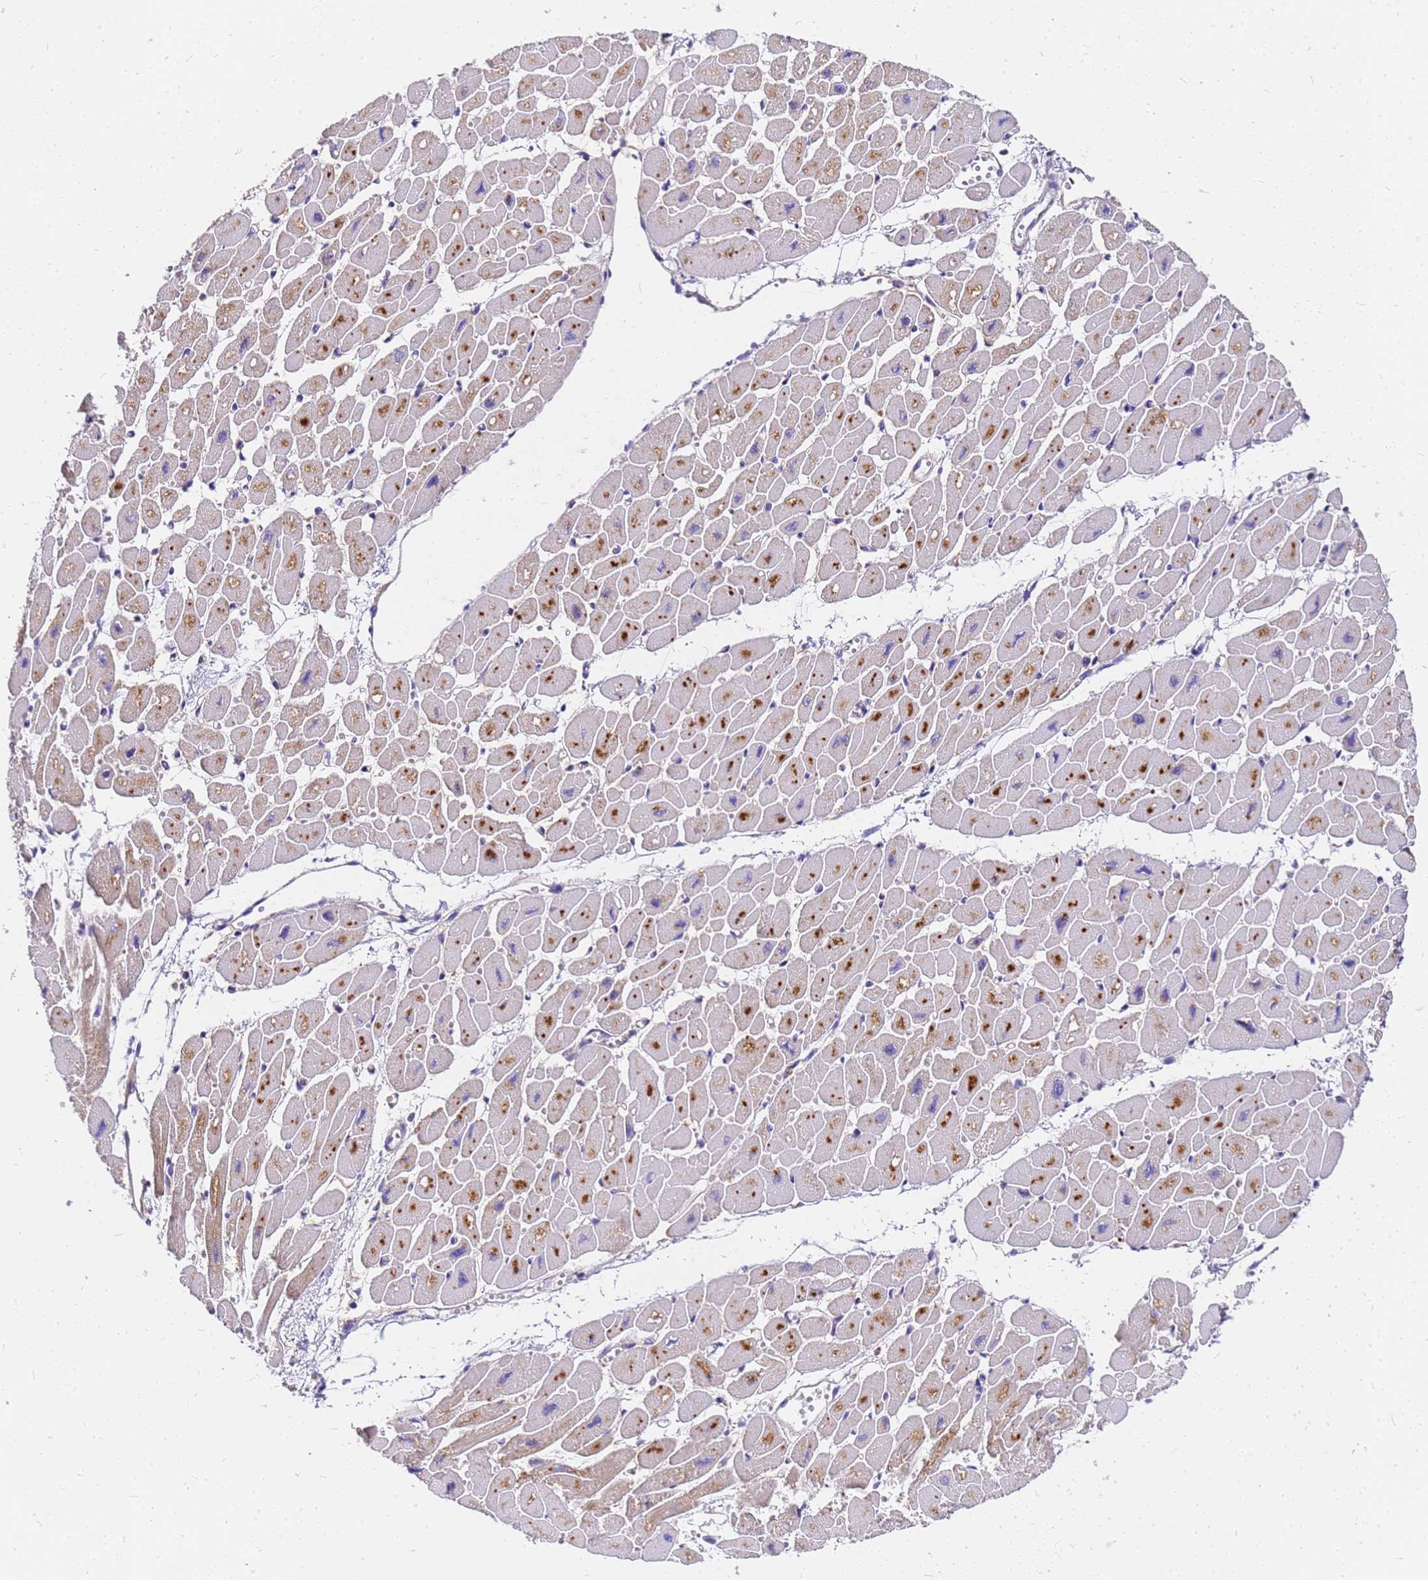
{"staining": {"intensity": "moderate", "quantity": "25%-75%", "location": "cytoplasmic/membranous"}, "tissue": "heart muscle", "cell_type": "Cardiomyocytes", "image_type": "normal", "snomed": [{"axis": "morphology", "description": "Normal tissue, NOS"}, {"axis": "topography", "description": "Heart"}], "caption": "Protein staining reveals moderate cytoplasmic/membranous positivity in approximately 25%-75% of cardiomyocytes in unremarkable heart muscle. The protein of interest is stained brown, and the nuclei are stained in blue (DAB (3,3'-diaminobenzidine) IHC with brightfield microscopy, high magnification).", "gene": "MRPS26", "patient": {"sex": "female", "age": 54}}